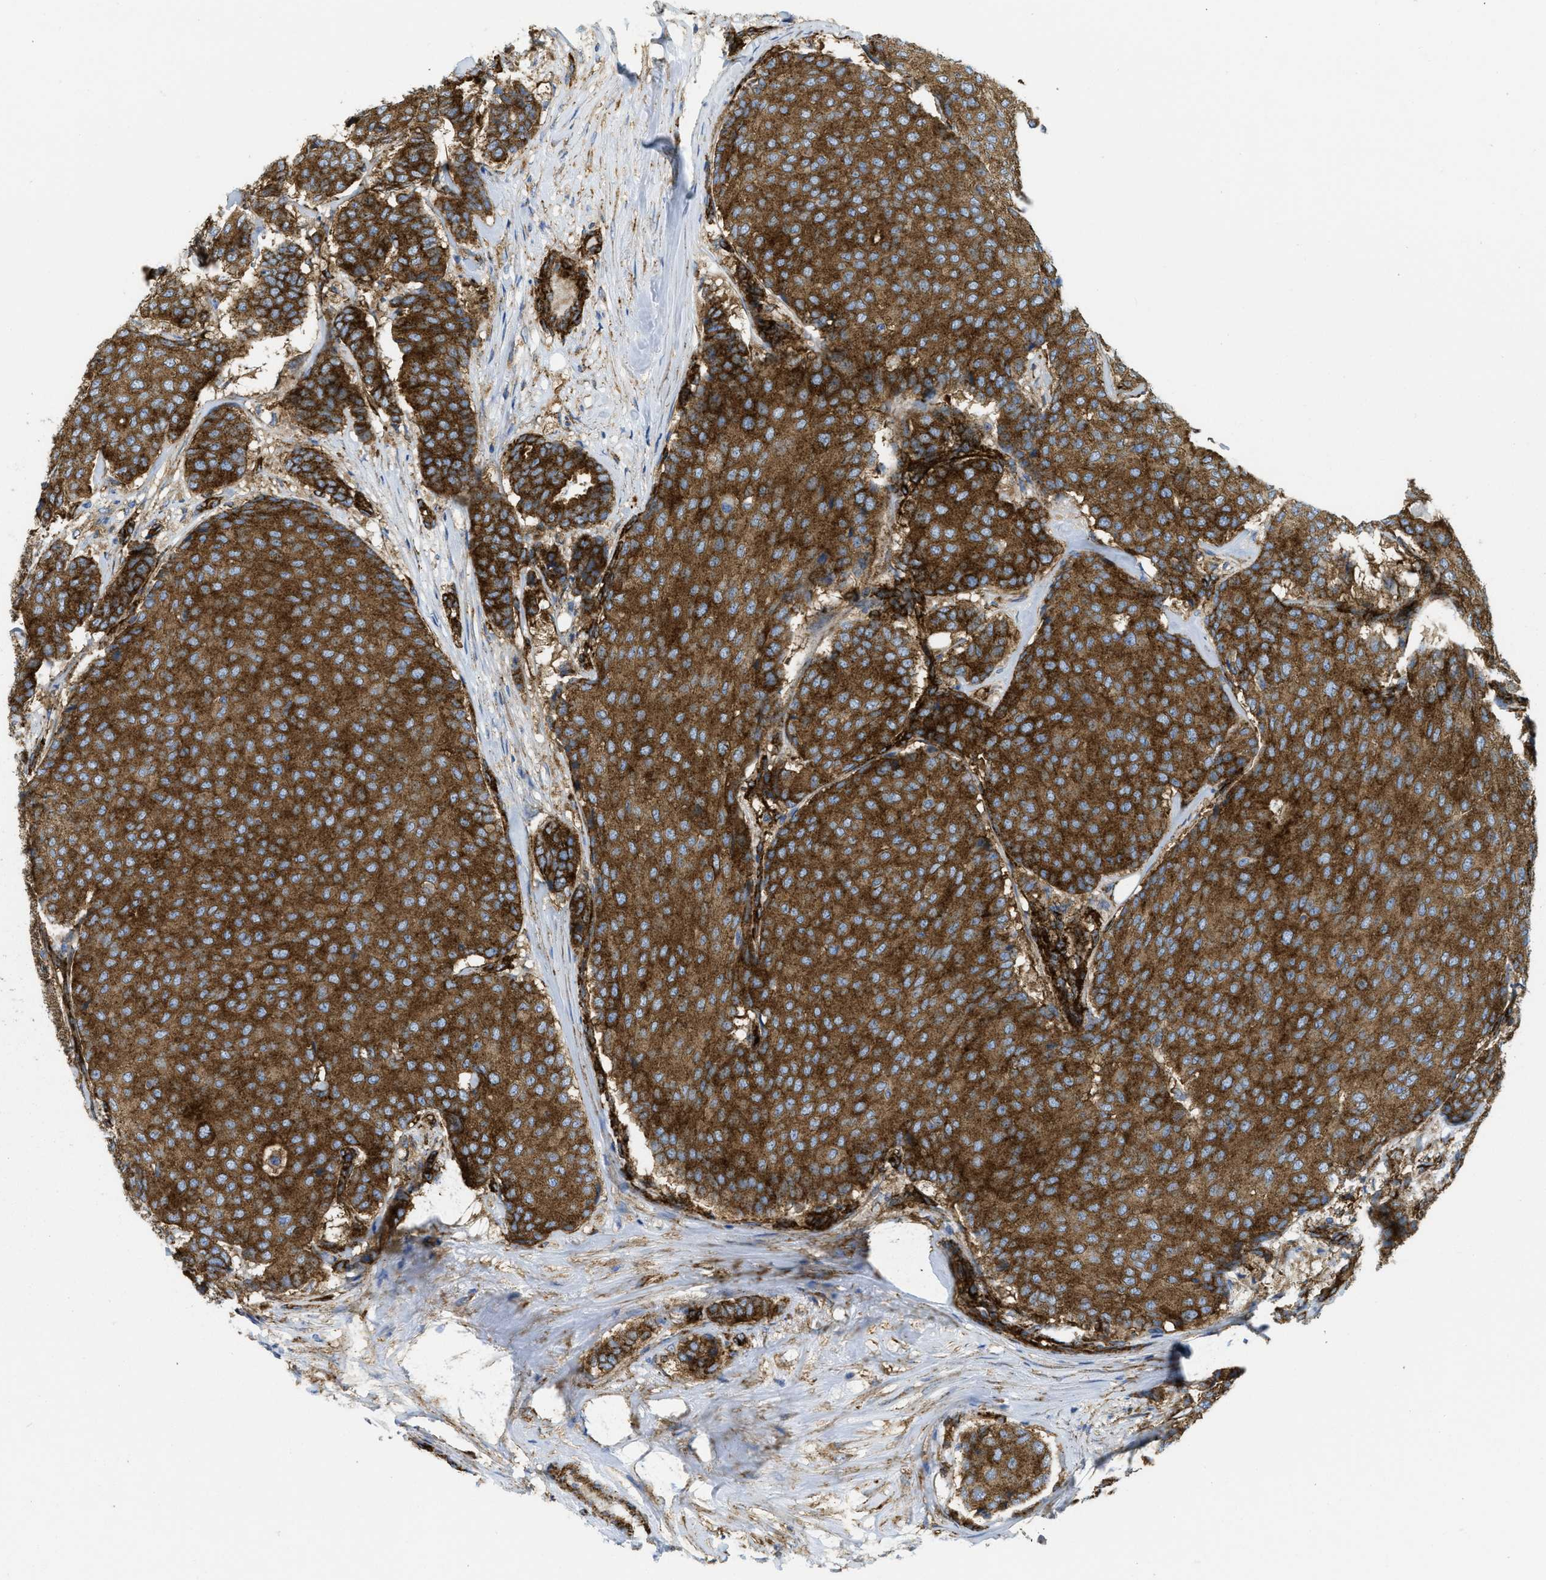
{"staining": {"intensity": "strong", "quantity": ">75%", "location": "cytoplasmic/membranous"}, "tissue": "breast cancer", "cell_type": "Tumor cells", "image_type": "cancer", "snomed": [{"axis": "morphology", "description": "Duct carcinoma"}, {"axis": "topography", "description": "Breast"}], "caption": "IHC staining of breast cancer (infiltrating ductal carcinoma), which reveals high levels of strong cytoplasmic/membranous expression in approximately >75% of tumor cells indicating strong cytoplasmic/membranous protein positivity. The staining was performed using DAB (brown) for protein detection and nuclei were counterstained in hematoxylin (blue).", "gene": "HIP1", "patient": {"sex": "female", "age": 75}}